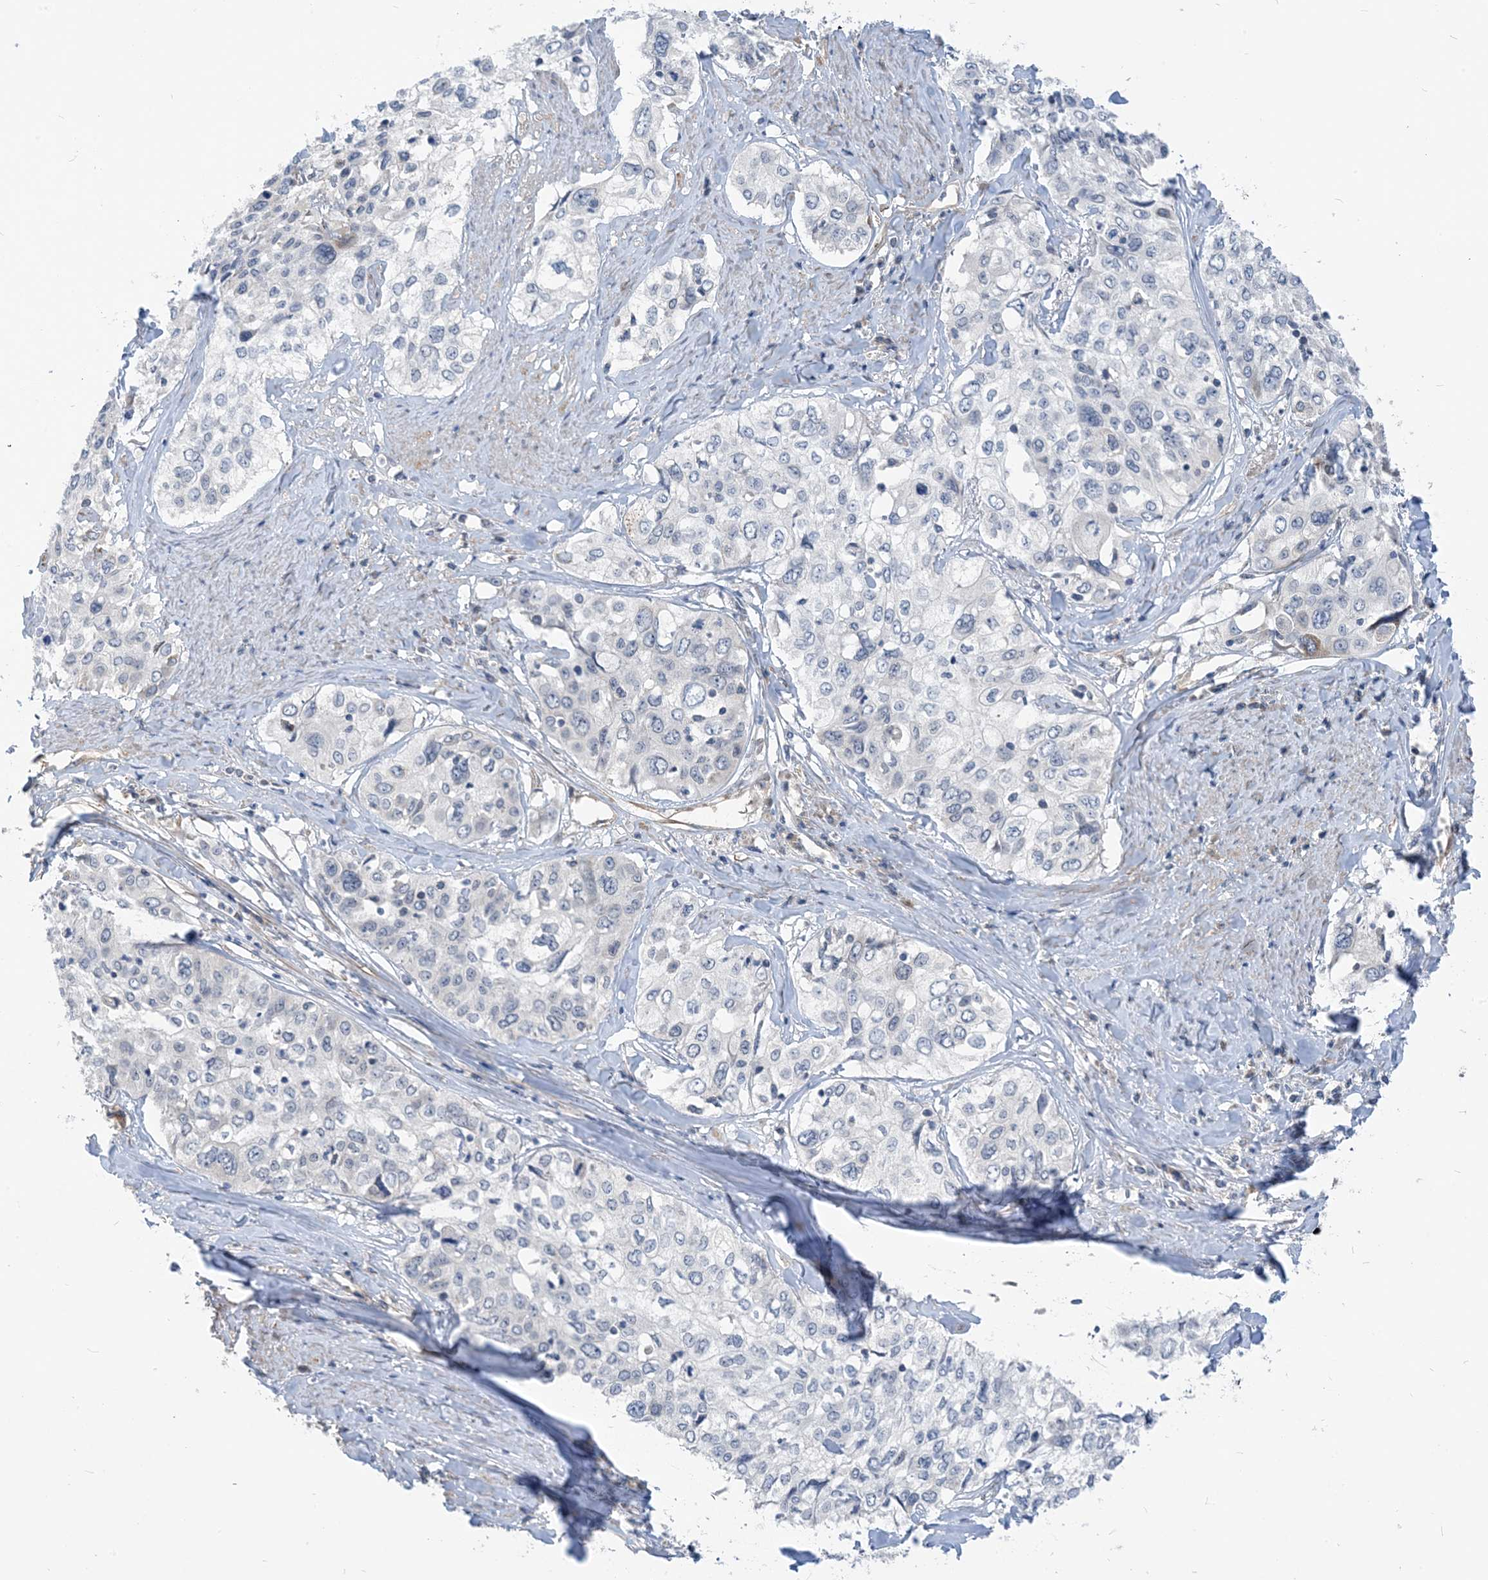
{"staining": {"intensity": "negative", "quantity": "none", "location": "none"}, "tissue": "cervical cancer", "cell_type": "Tumor cells", "image_type": "cancer", "snomed": [{"axis": "morphology", "description": "Squamous cell carcinoma, NOS"}, {"axis": "topography", "description": "Cervix"}], "caption": "Immunohistochemical staining of human squamous cell carcinoma (cervical) reveals no significant staining in tumor cells. (Stains: DAB IHC with hematoxylin counter stain, Microscopy: brightfield microscopy at high magnification).", "gene": "PLEKHA3", "patient": {"sex": "female", "age": 31}}